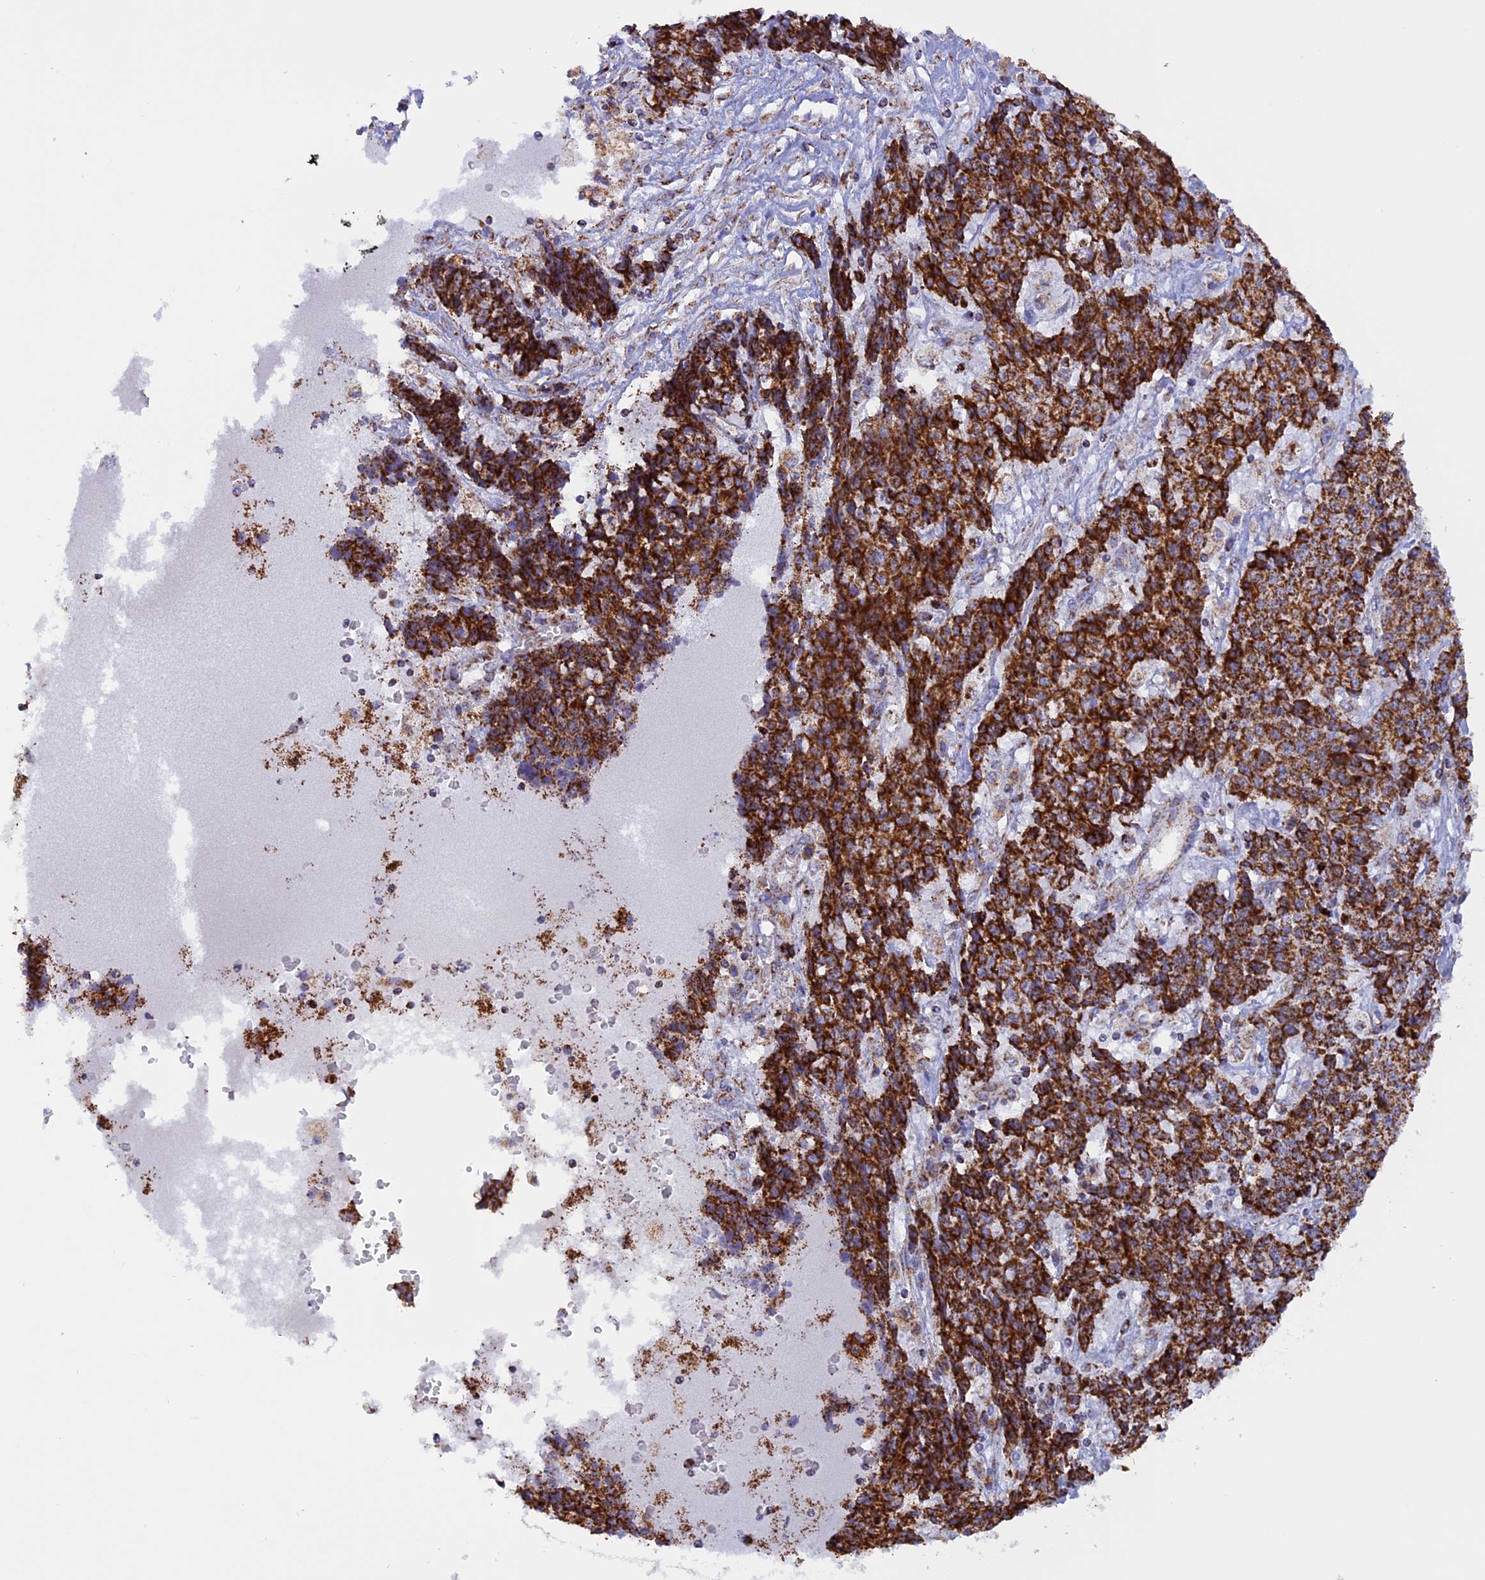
{"staining": {"intensity": "strong", "quantity": ">75%", "location": "cytoplasmic/membranous"}, "tissue": "ovarian cancer", "cell_type": "Tumor cells", "image_type": "cancer", "snomed": [{"axis": "morphology", "description": "Carcinoma, endometroid"}, {"axis": "topography", "description": "Ovary"}], "caption": "Immunohistochemical staining of ovarian cancer (endometroid carcinoma) exhibits strong cytoplasmic/membranous protein staining in about >75% of tumor cells.", "gene": "KCNG1", "patient": {"sex": "female", "age": 42}}